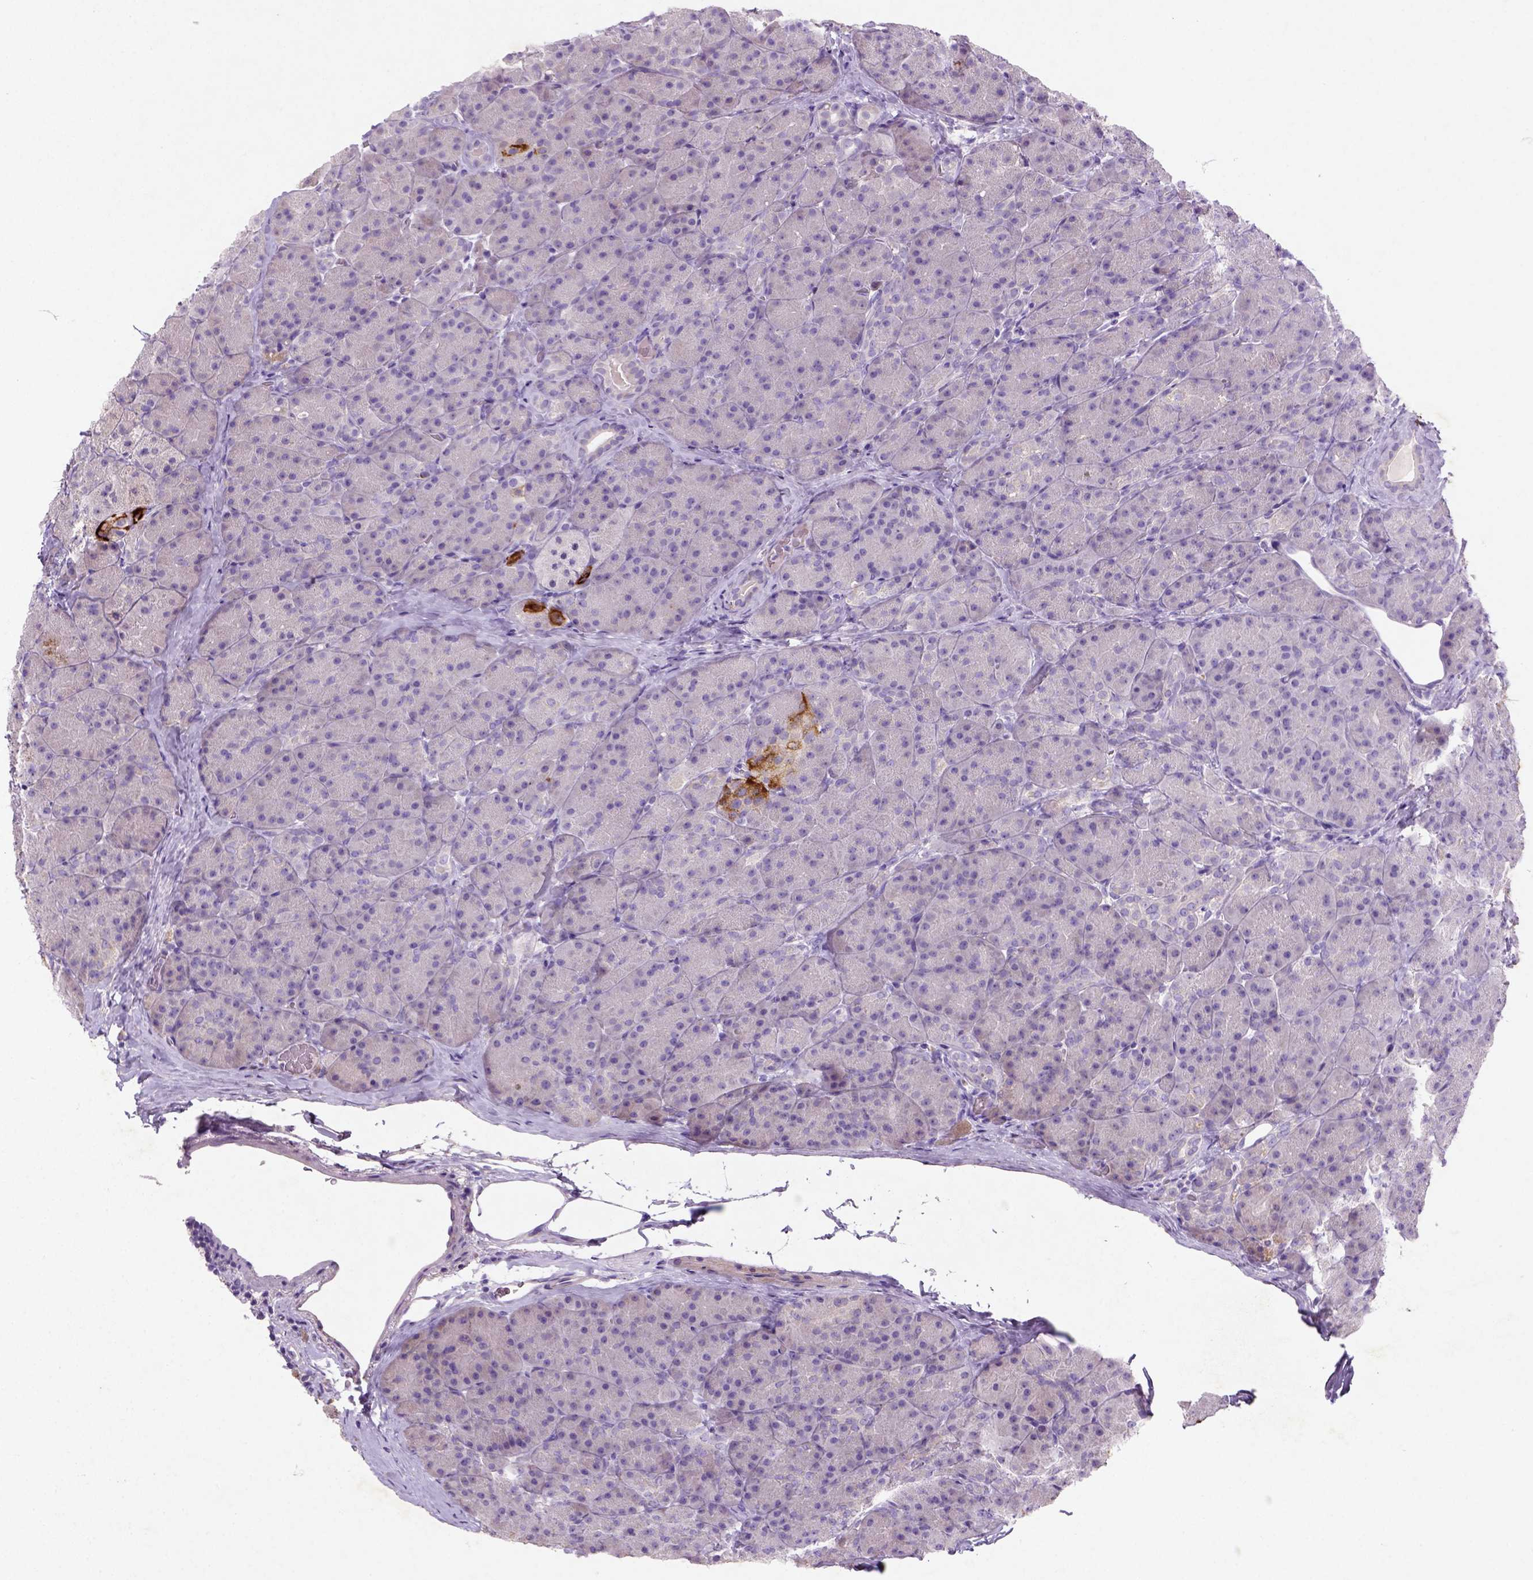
{"staining": {"intensity": "negative", "quantity": "none", "location": "none"}, "tissue": "pancreas", "cell_type": "Exocrine glandular cells", "image_type": "normal", "snomed": [{"axis": "morphology", "description": "Normal tissue, NOS"}, {"axis": "topography", "description": "Pancreas"}], "caption": "This is an immunohistochemistry (IHC) micrograph of benign pancreas. There is no staining in exocrine glandular cells.", "gene": "NUDT2", "patient": {"sex": "male", "age": 57}}